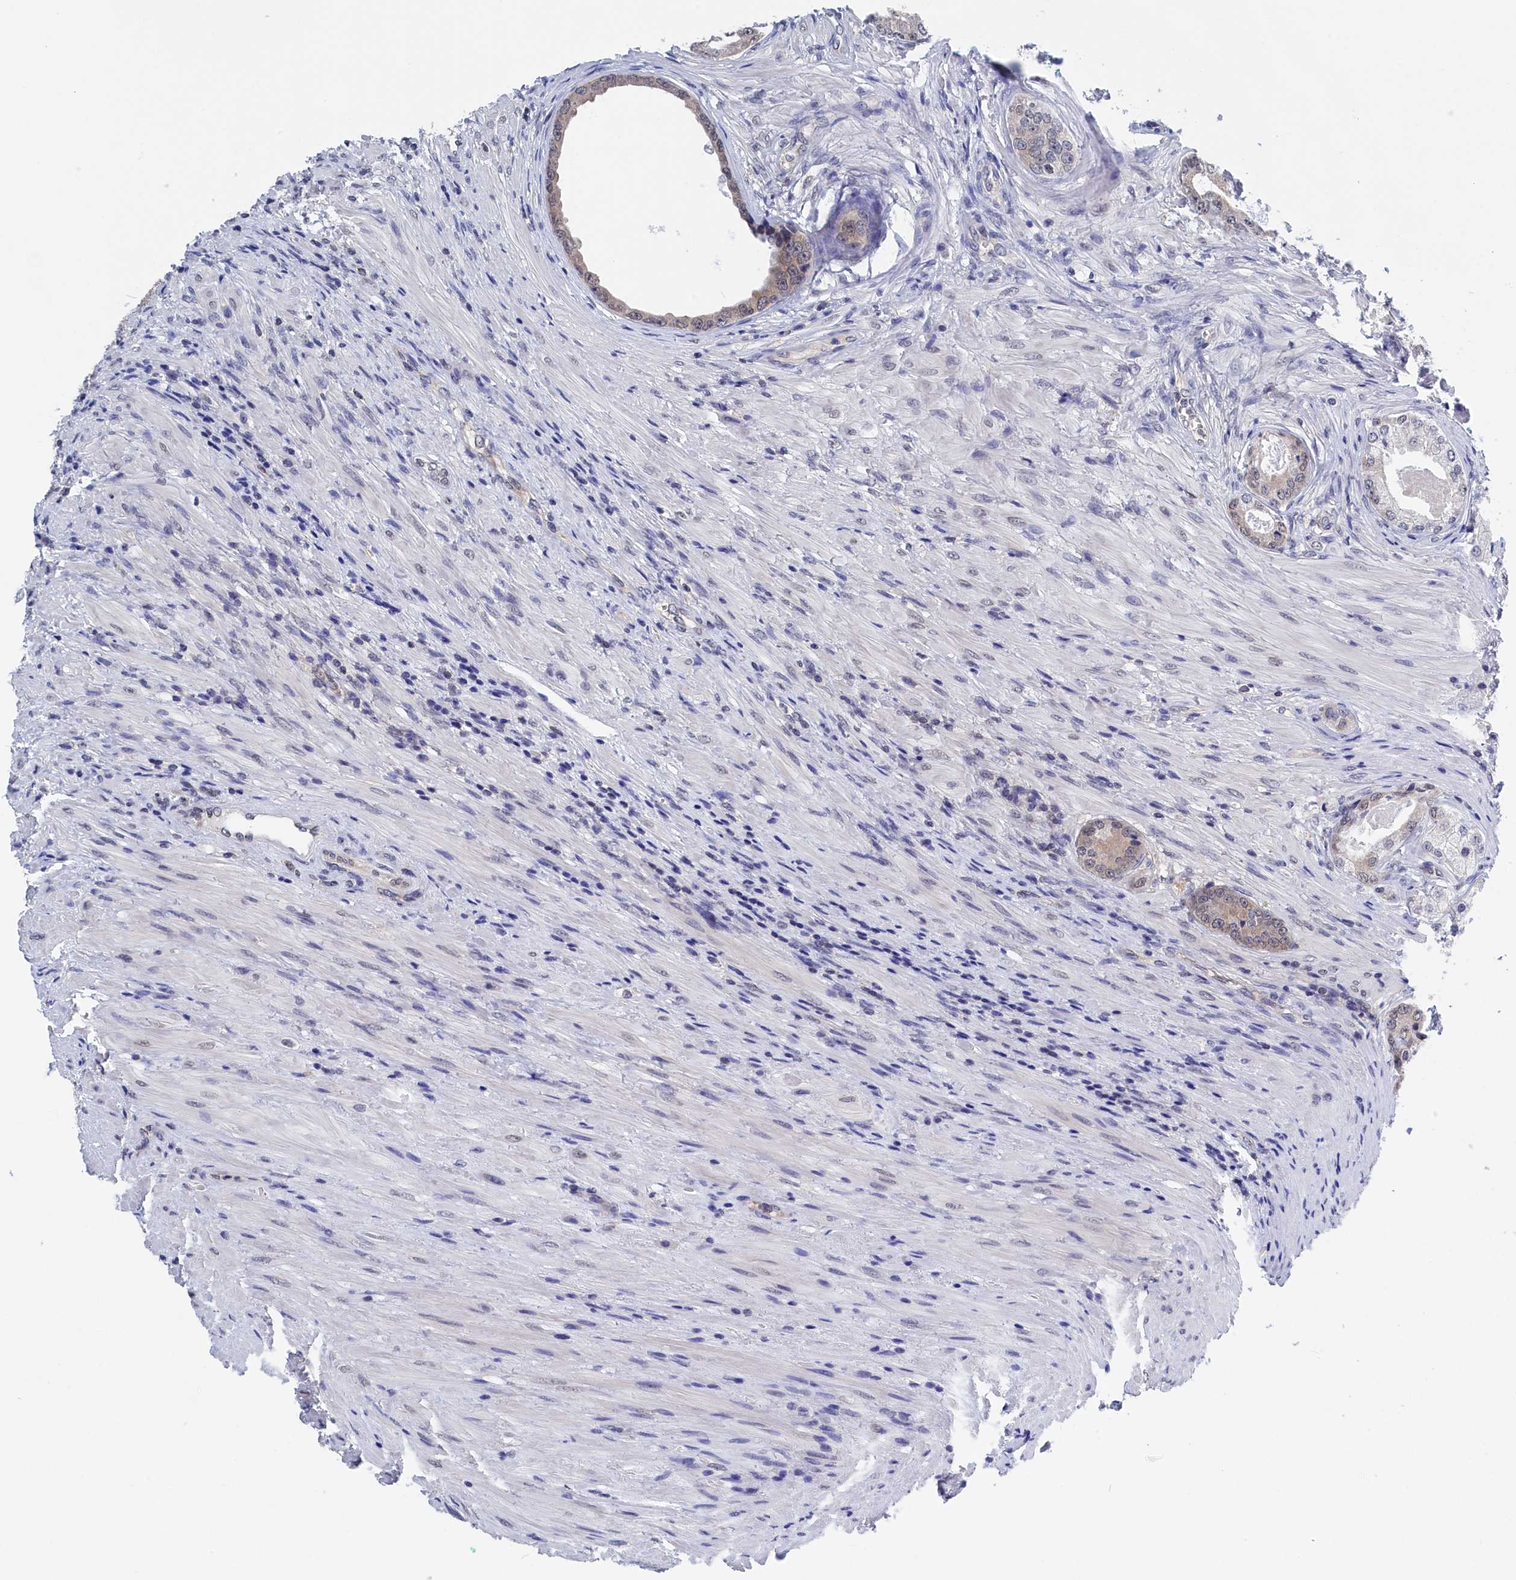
{"staining": {"intensity": "negative", "quantity": "none", "location": "none"}, "tissue": "prostate cancer", "cell_type": "Tumor cells", "image_type": "cancer", "snomed": [{"axis": "morphology", "description": "Adenocarcinoma, Low grade"}, {"axis": "topography", "description": "Prostate"}], "caption": "There is no significant positivity in tumor cells of prostate cancer. (DAB immunohistochemistry (IHC), high magnification).", "gene": "PGP", "patient": {"sex": "male", "age": 68}}